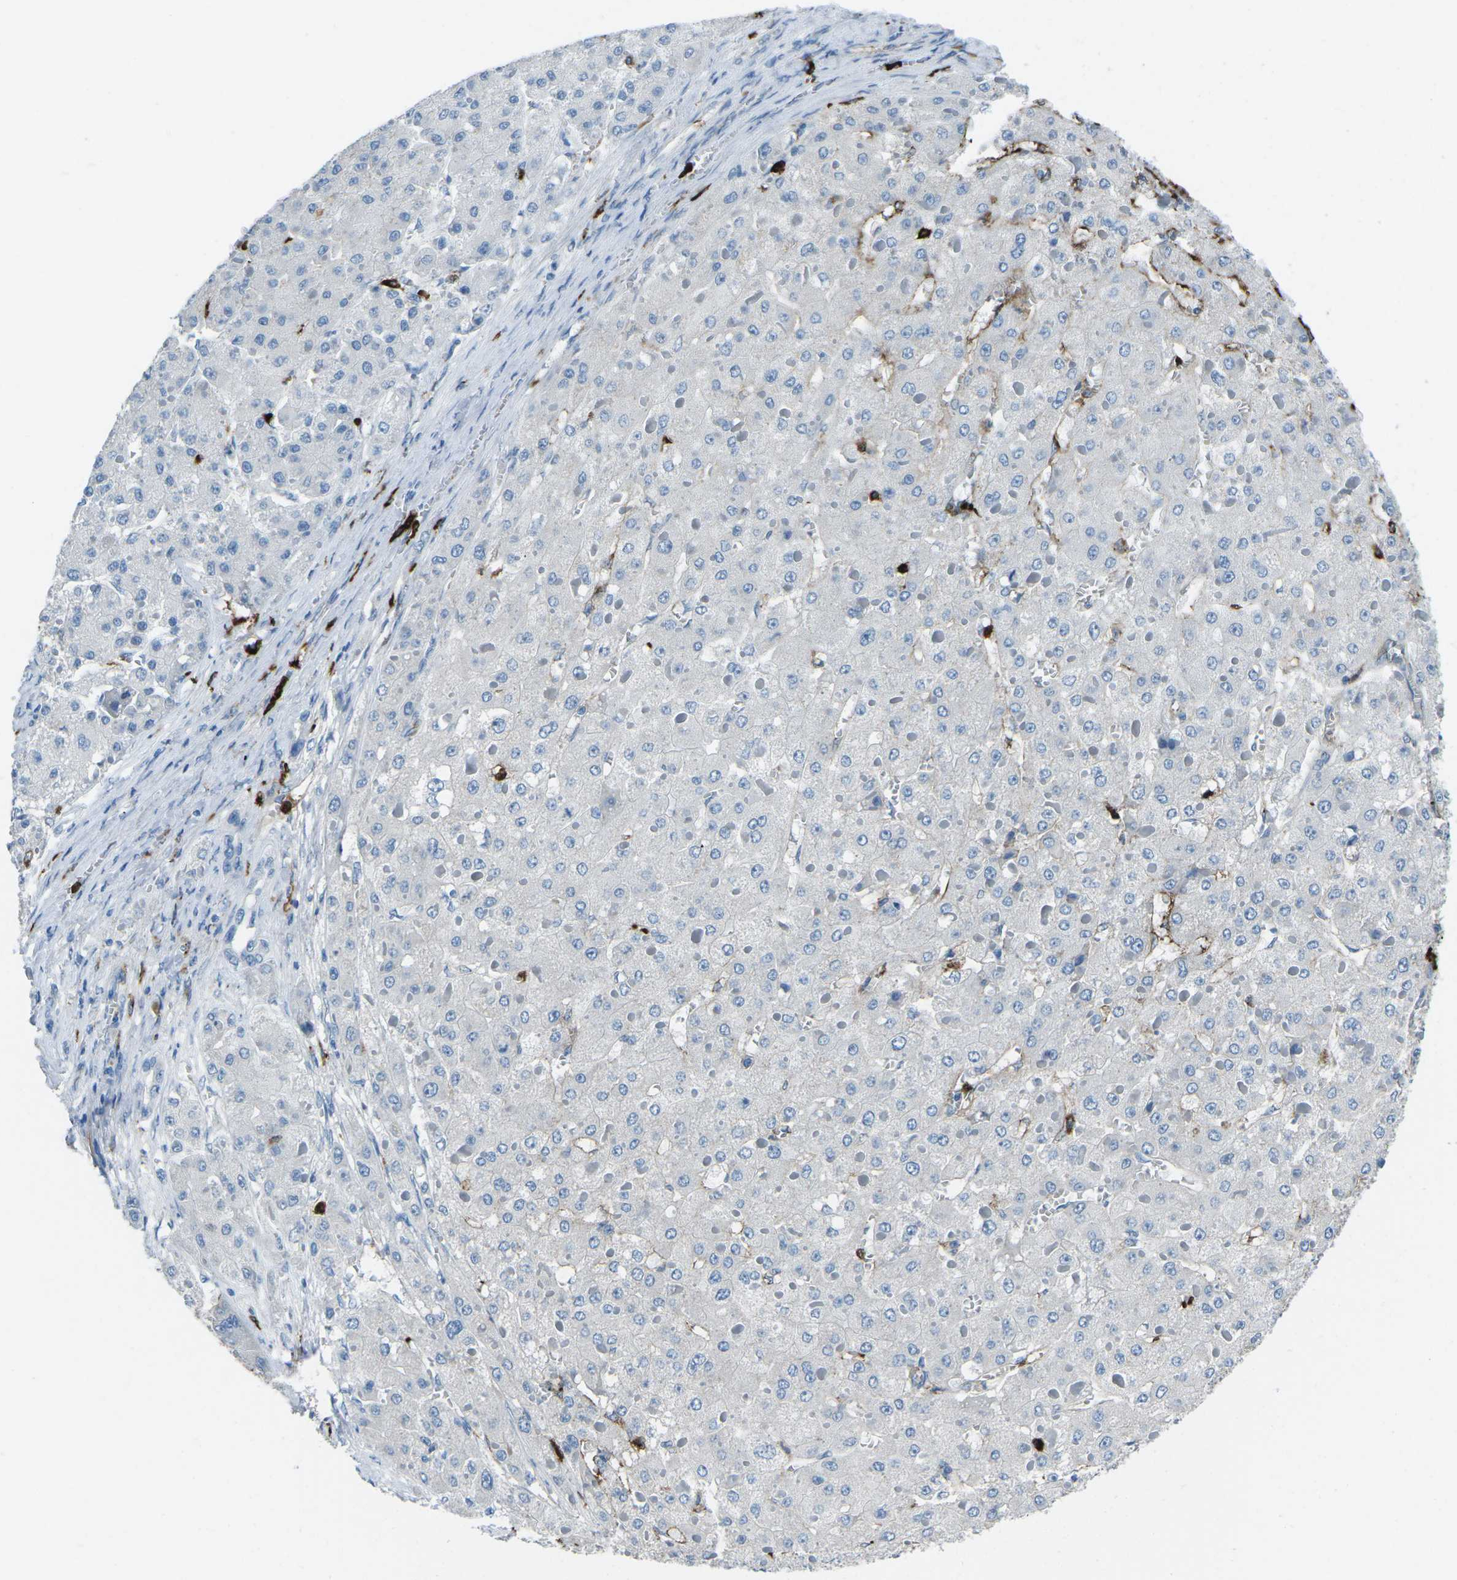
{"staining": {"intensity": "negative", "quantity": "none", "location": "none"}, "tissue": "liver cancer", "cell_type": "Tumor cells", "image_type": "cancer", "snomed": [{"axis": "morphology", "description": "Carcinoma, Hepatocellular, NOS"}, {"axis": "topography", "description": "Liver"}], "caption": "Immunohistochemistry (IHC) micrograph of neoplastic tissue: human liver cancer stained with DAB reveals no significant protein staining in tumor cells. (Stains: DAB immunohistochemistry (IHC) with hematoxylin counter stain, Microscopy: brightfield microscopy at high magnification).", "gene": "FCN1", "patient": {"sex": "female", "age": 73}}